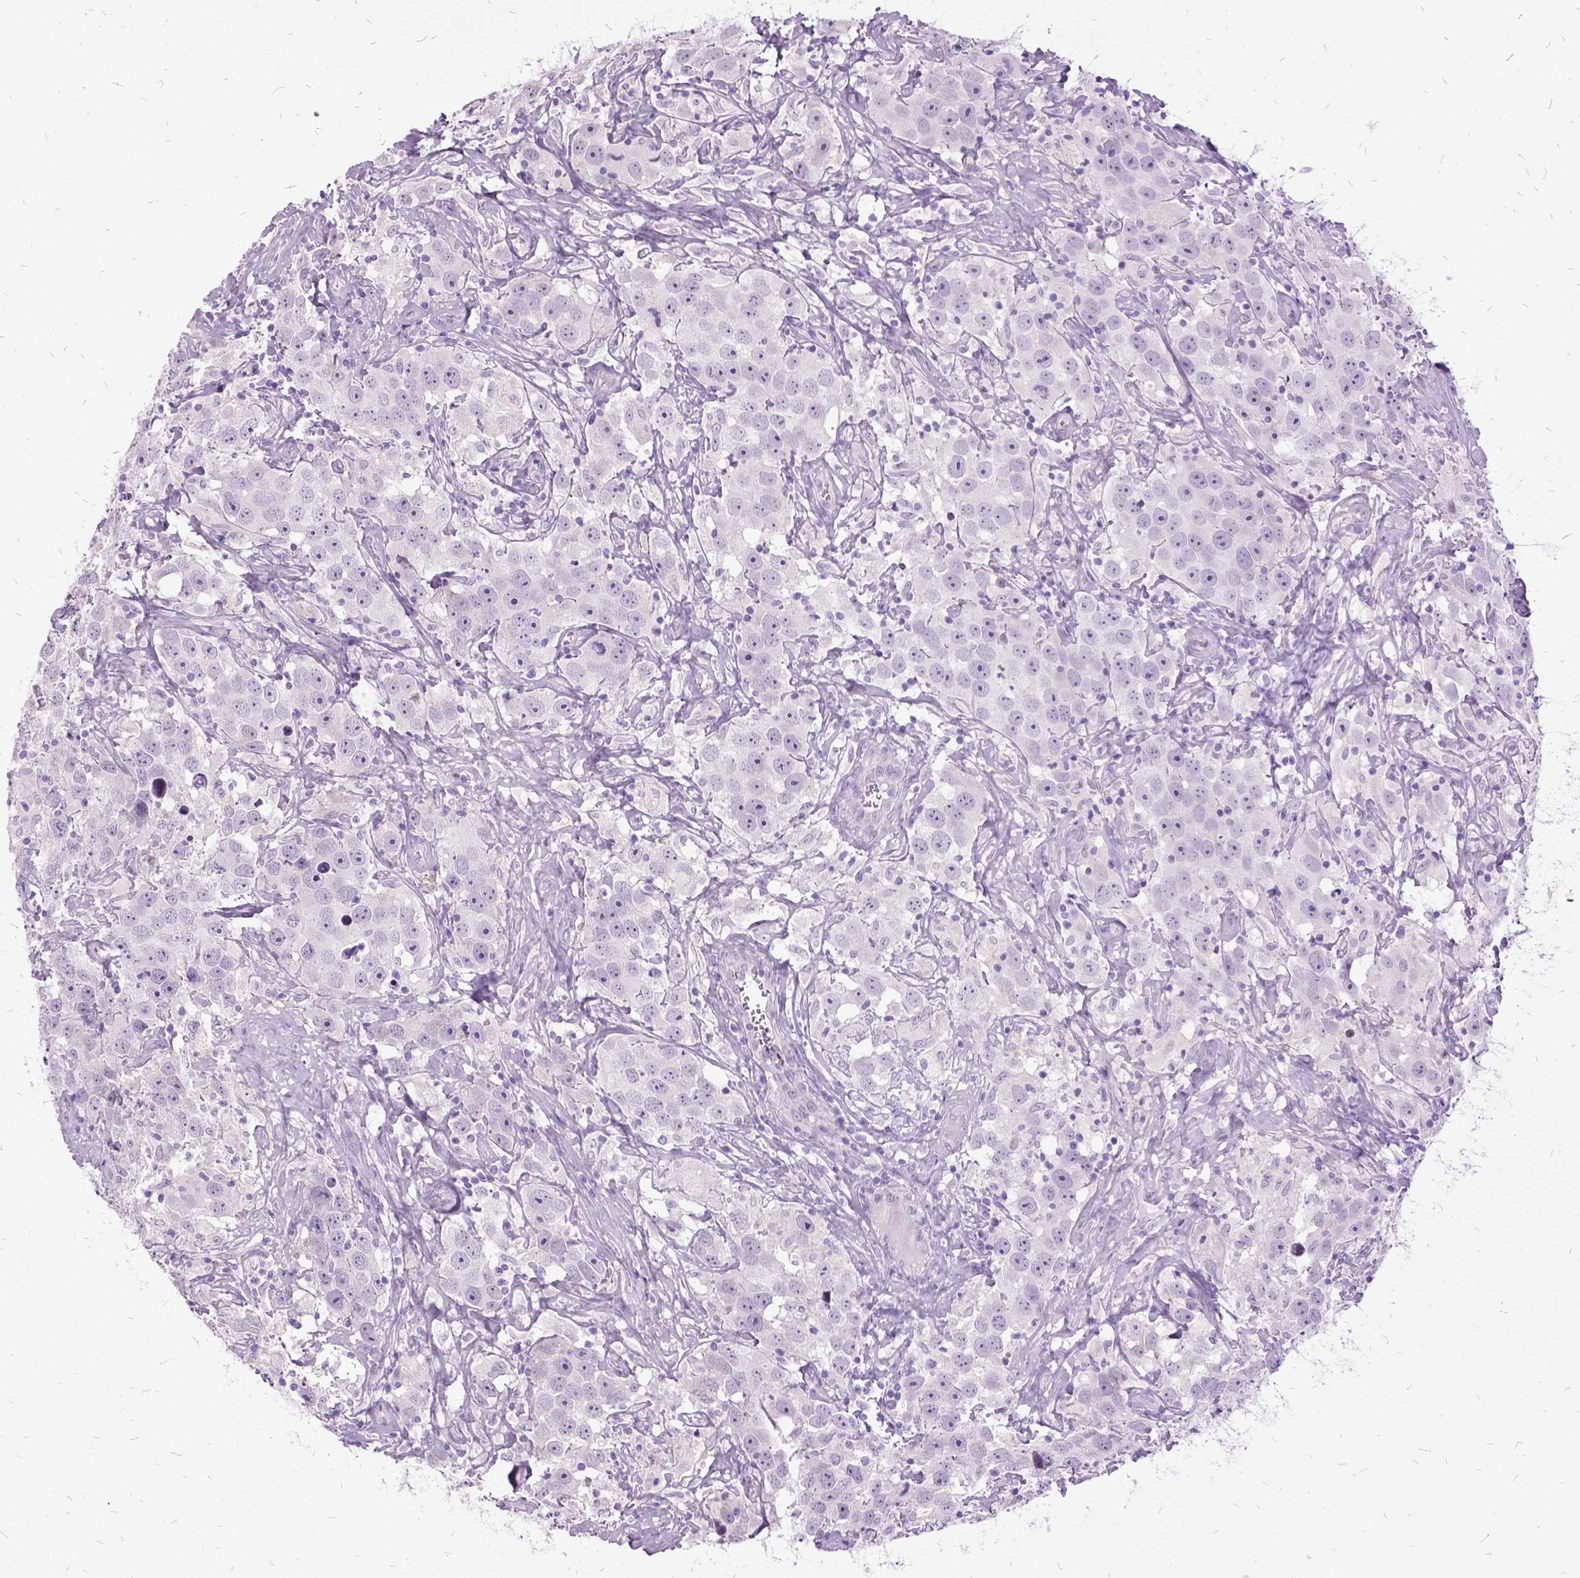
{"staining": {"intensity": "negative", "quantity": "none", "location": "none"}, "tissue": "testis cancer", "cell_type": "Tumor cells", "image_type": "cancer", "snomed": [{"axis": "morphology", "description": "Seminoma, NOS"}, {"axis": "topography", "description": "Testis"}], "caption": "There is no significant positivity in tumor cells of testis cancer.", "gene": "MME", "patient": {"sex": "male", "age": 49}}